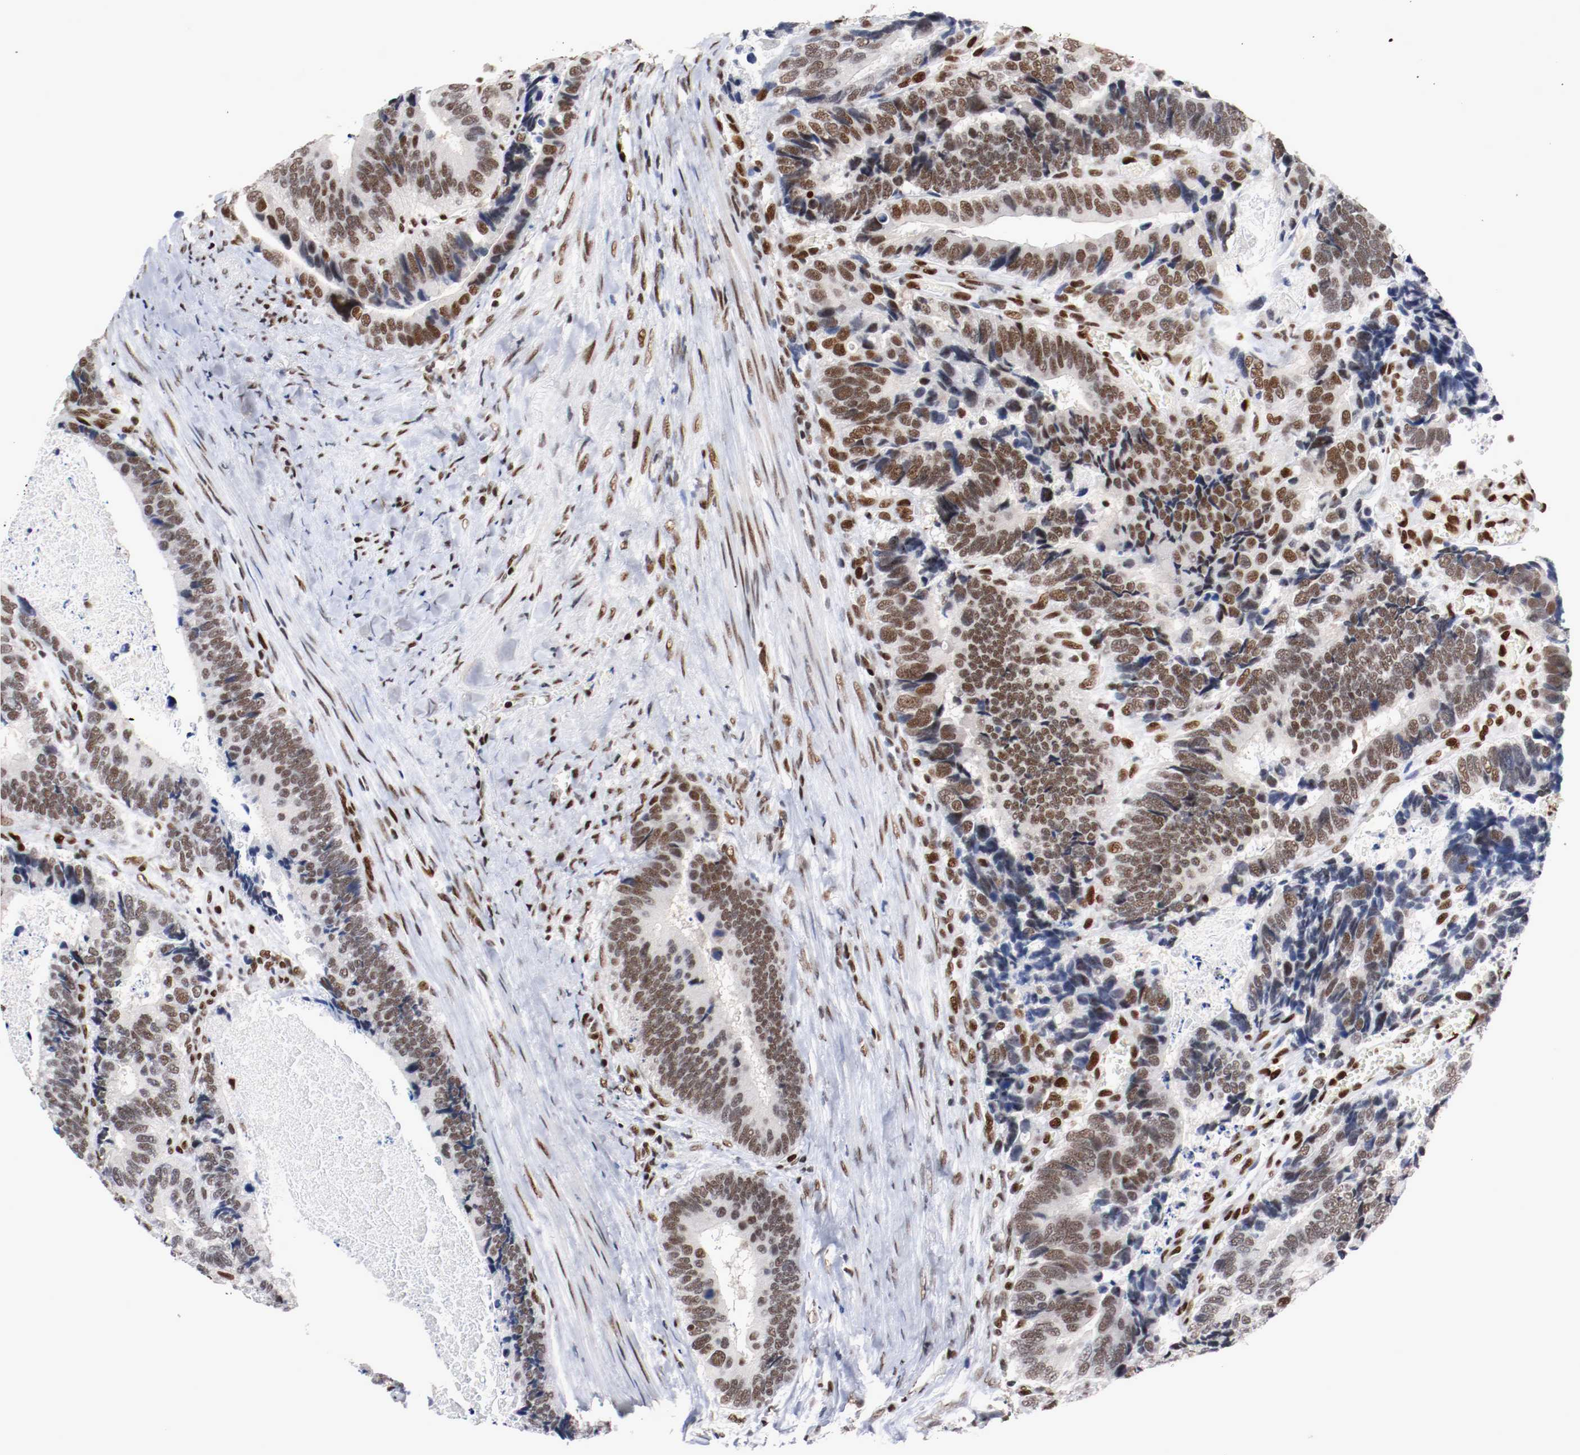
{"staining": {"intensity": "moderate", "quantity": ">75%", "location": "nuclear"}, "tissue": "colorectal cancer", "cell_type": "Tumor cells", "image_type": "cancer", "snomed": [{"axis": "morphology", "description": "Adenocarcinoma, NOS"}, {"axis": "topography", "description": "Colon"}], "caption": "The immunohistochemical stain shows moderate nuclear expression in tumor cells of adenocarcinoma (colorectal) tissue.", "gene": "MEF2D", "patient": {"sex": "male", "age": 72}}